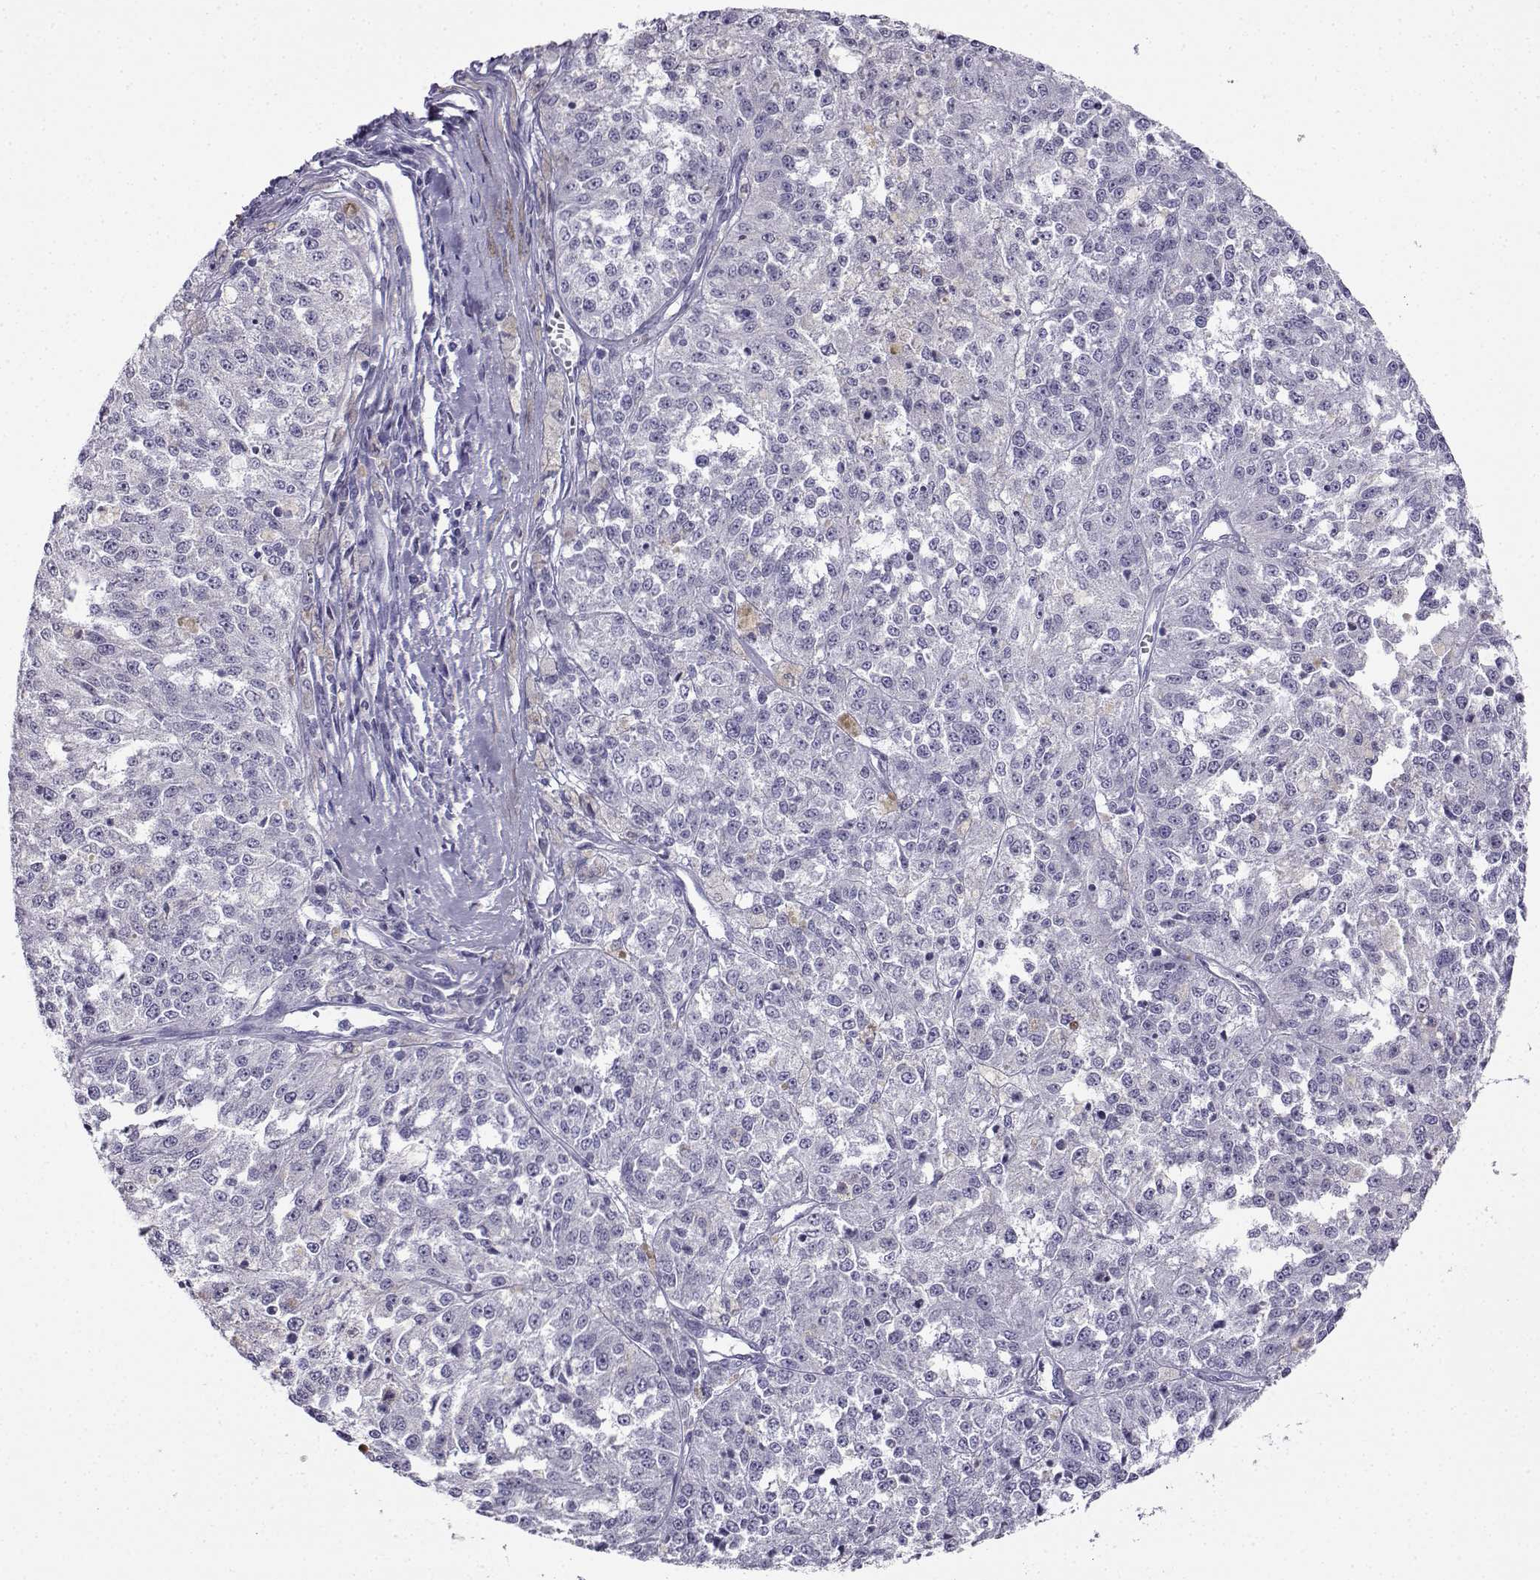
{"staining": {"intensity": "negative", "quantity": "none", "location": "none"}, "tissue": "melanoma", "cell_type": "Tumor cells", "image_type": "cancer", "snomed": [{"axis": "morphology", "description": "Malignant melanoma, Metastatic site"}, {"axis": "topography", "description": "Lymph node"}], "caption": "An immunohistochemistry micrograph of malignant melanoma (metastatic site) is shown. There is no staining in tumor cells of malignant melanoma (metastatic site).", "gene": "KIF17", "patient": {"sex": "female", "age": 64}}